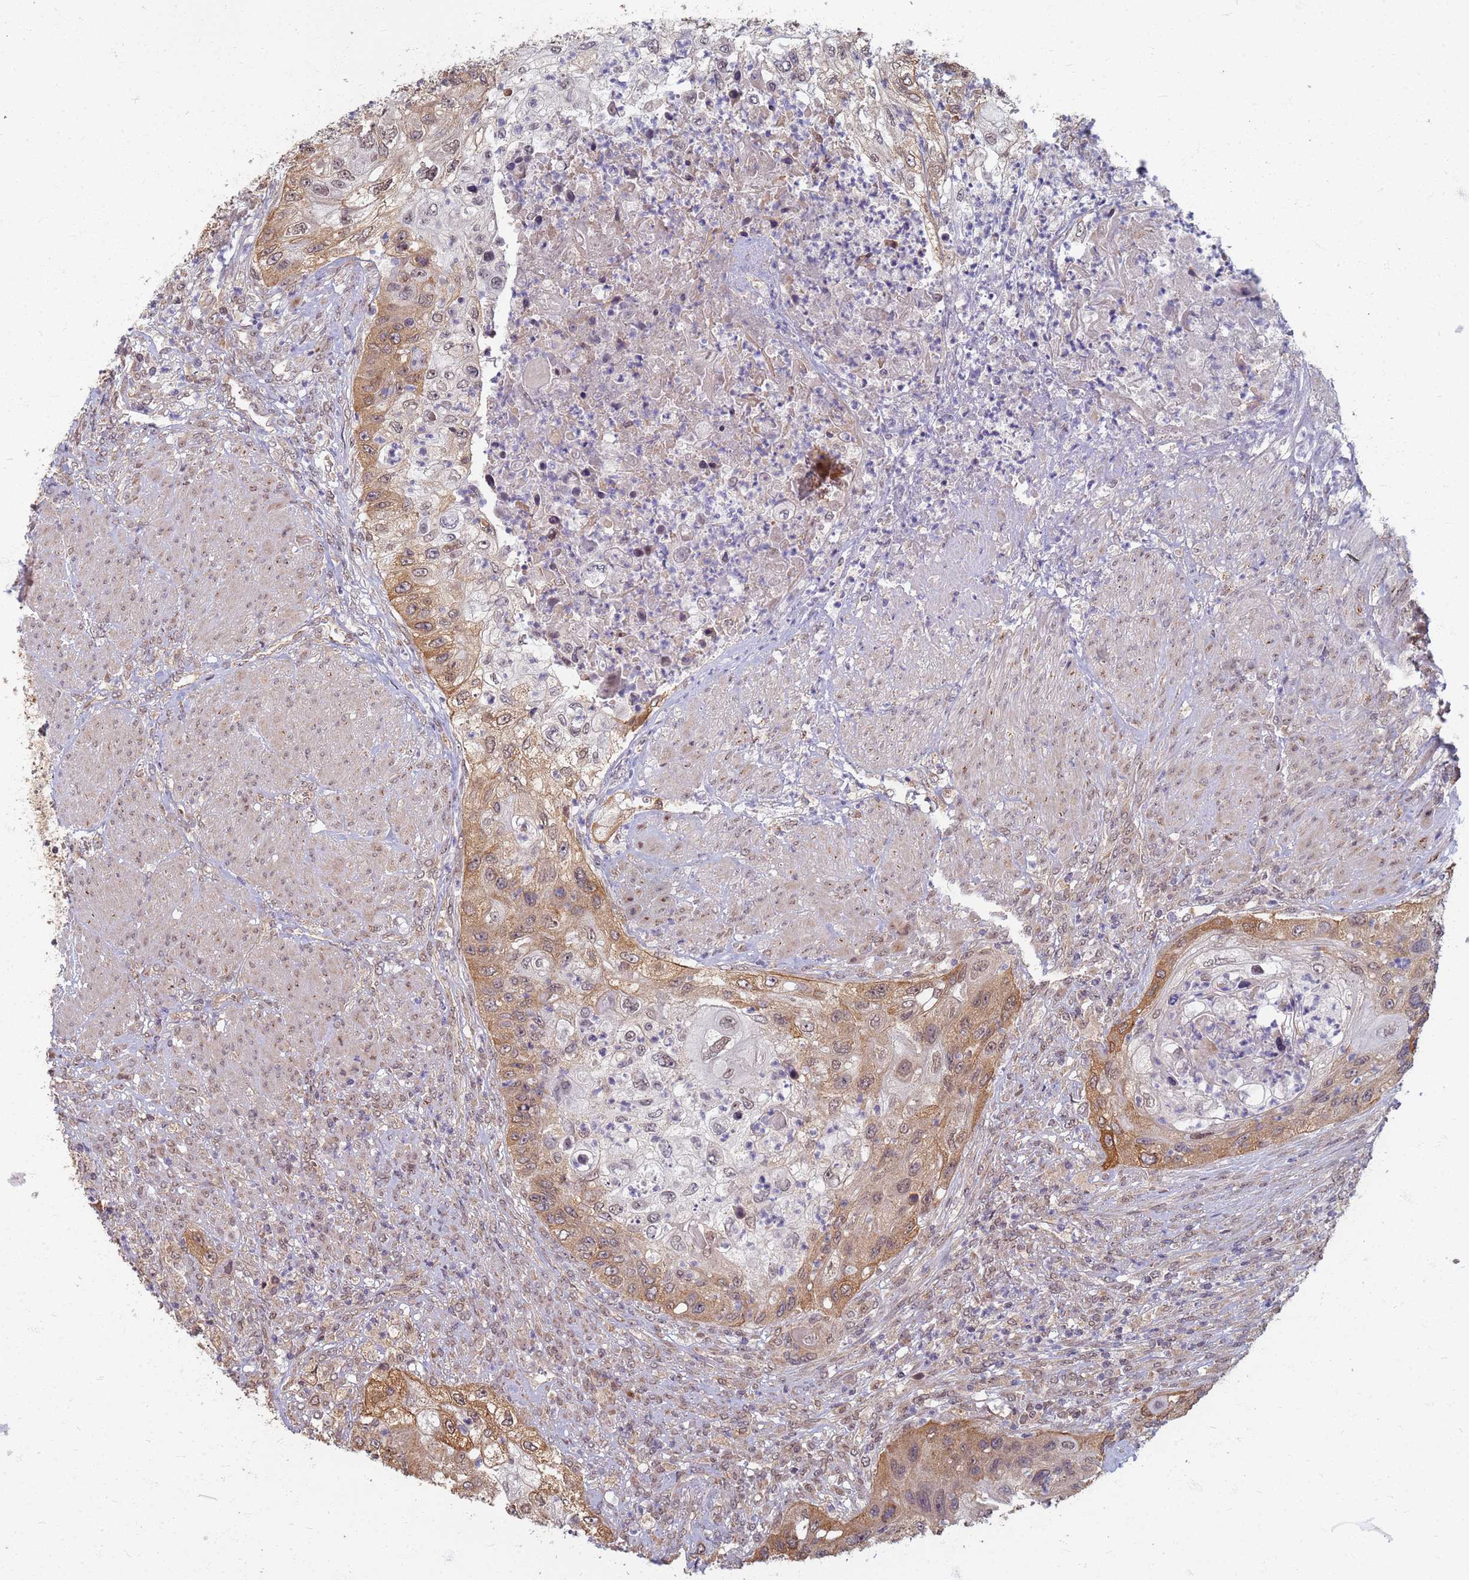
{"staining": {"intensity": "moderate", "quantity": "25%-75%", "location": "cytoplasmic/membranous,nuclear"}, "tissue": "urothelial cancer", "cell_type": "Tumor cells", "image_type": "cancer", "snomed": [{"axis": "morphology", "description": "Urothelial carcinoma, High grade"}, {"axis": "topography", "description": "Urinary bladder"}], "caption": "There is medium levels of moderate cytoplasmic/membranous and nuclear positivity in tumor cells of high-grade urothelial carcinoma, as demonstrated by immunohistochemical staining (brown color).", "gene": "ITGB4", "patient": {"sex": "female", "age": 60}}